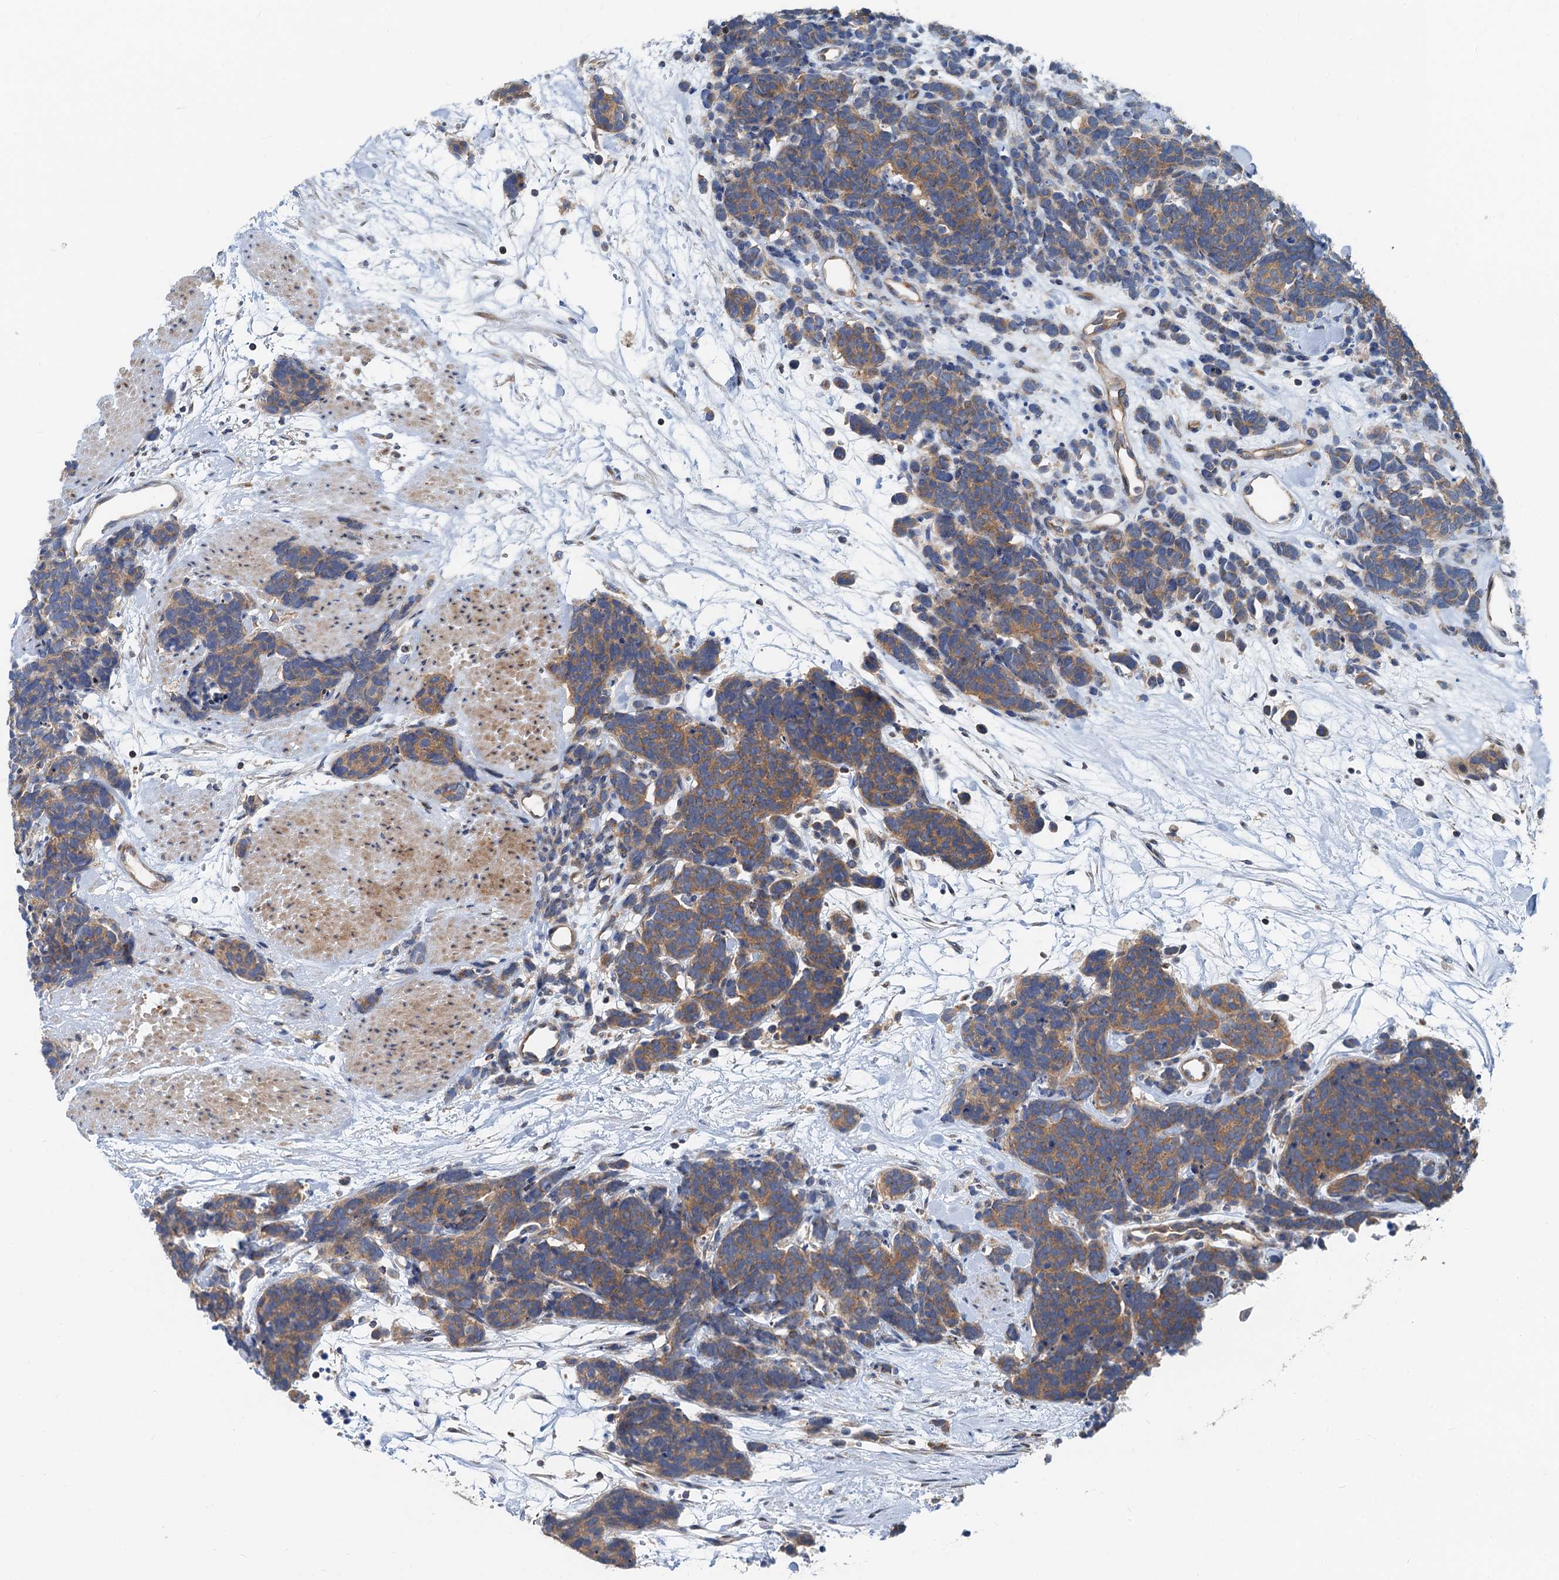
{"staining": {"intensity": "moderate", "quantity": ">75%", "location": "cytoplasmic/membranous"}, "tissue": "carcinoid", "cell_type": "Tumor cells", "image_type": "cancer", "snomed": [{"axis": "morphology", "description": "Carcinoma, NOS"}, {"axis": "morphology", "description": "Carcinoid, malignant, NOS"}, {"axis": "topography", "description": "Urinary bladder"}], "caption": "A brown stain highlights moderate cytoplasmic/membranous staining of a protein in human carcinoid tumor cells.", "gene": "ANKRD26", "patient": {"sex": "male", "age": 57}}